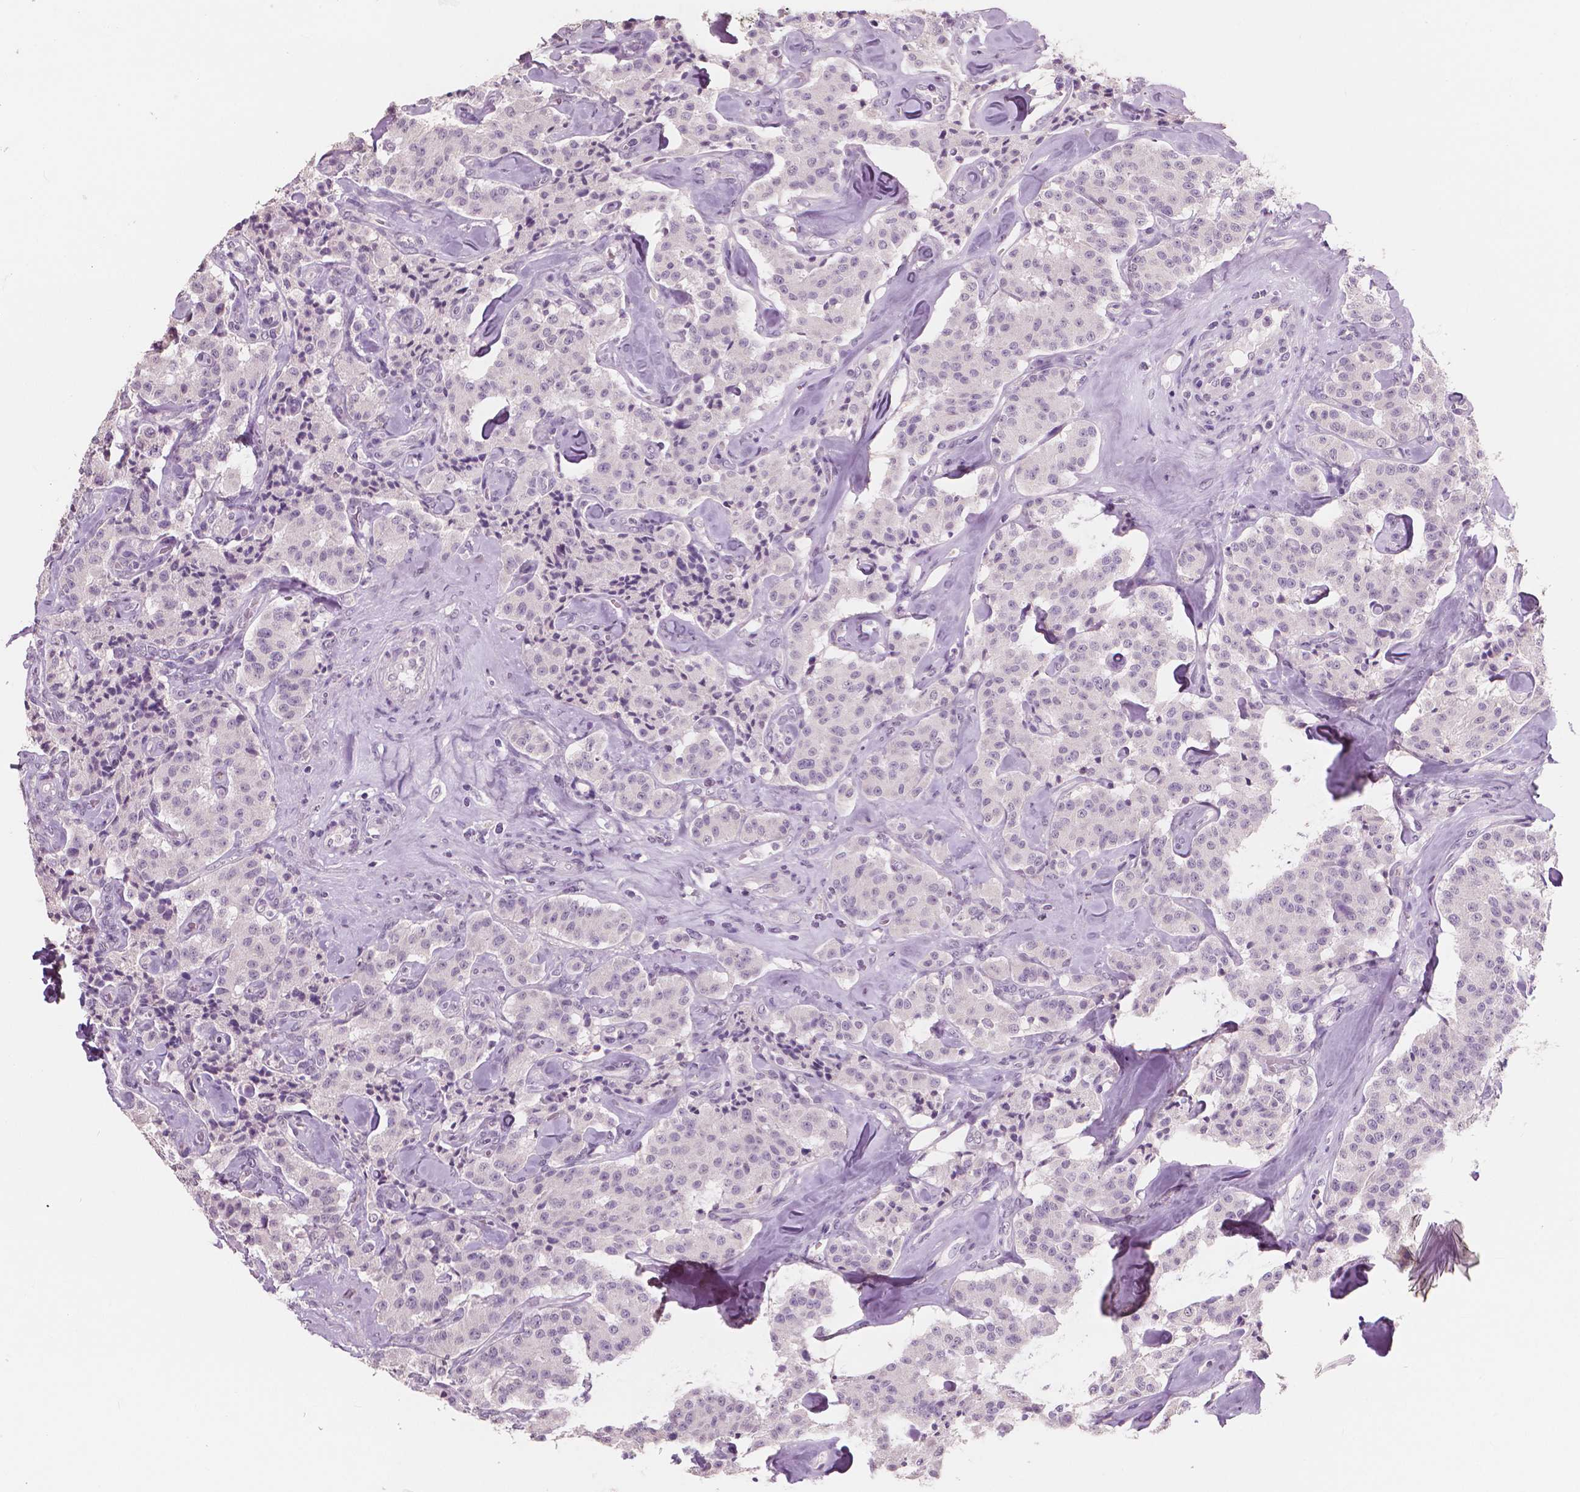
{"staining": {"intensity": "negative", "quantity": "none", "location": "none"}, "tissue": "carcinoid", "cell_type": "Tumor cells", "image_type": "cancer", "snomed": [{"axis": "morphology", "description": "Carcinoid, malignant, NOS"}, {"axis": "topography", "description": "Pancreas"}], "caption": "This micrograph is of carcinoid (malignant) stained with immunohistochemistry to label a protein in brown with the nuclei are counter-stained blue. There is no staining in tumor cells. Nuclei are stained in blue.", "gene": "NECAB1", "patient": {"sex": "male", "age": 41}}